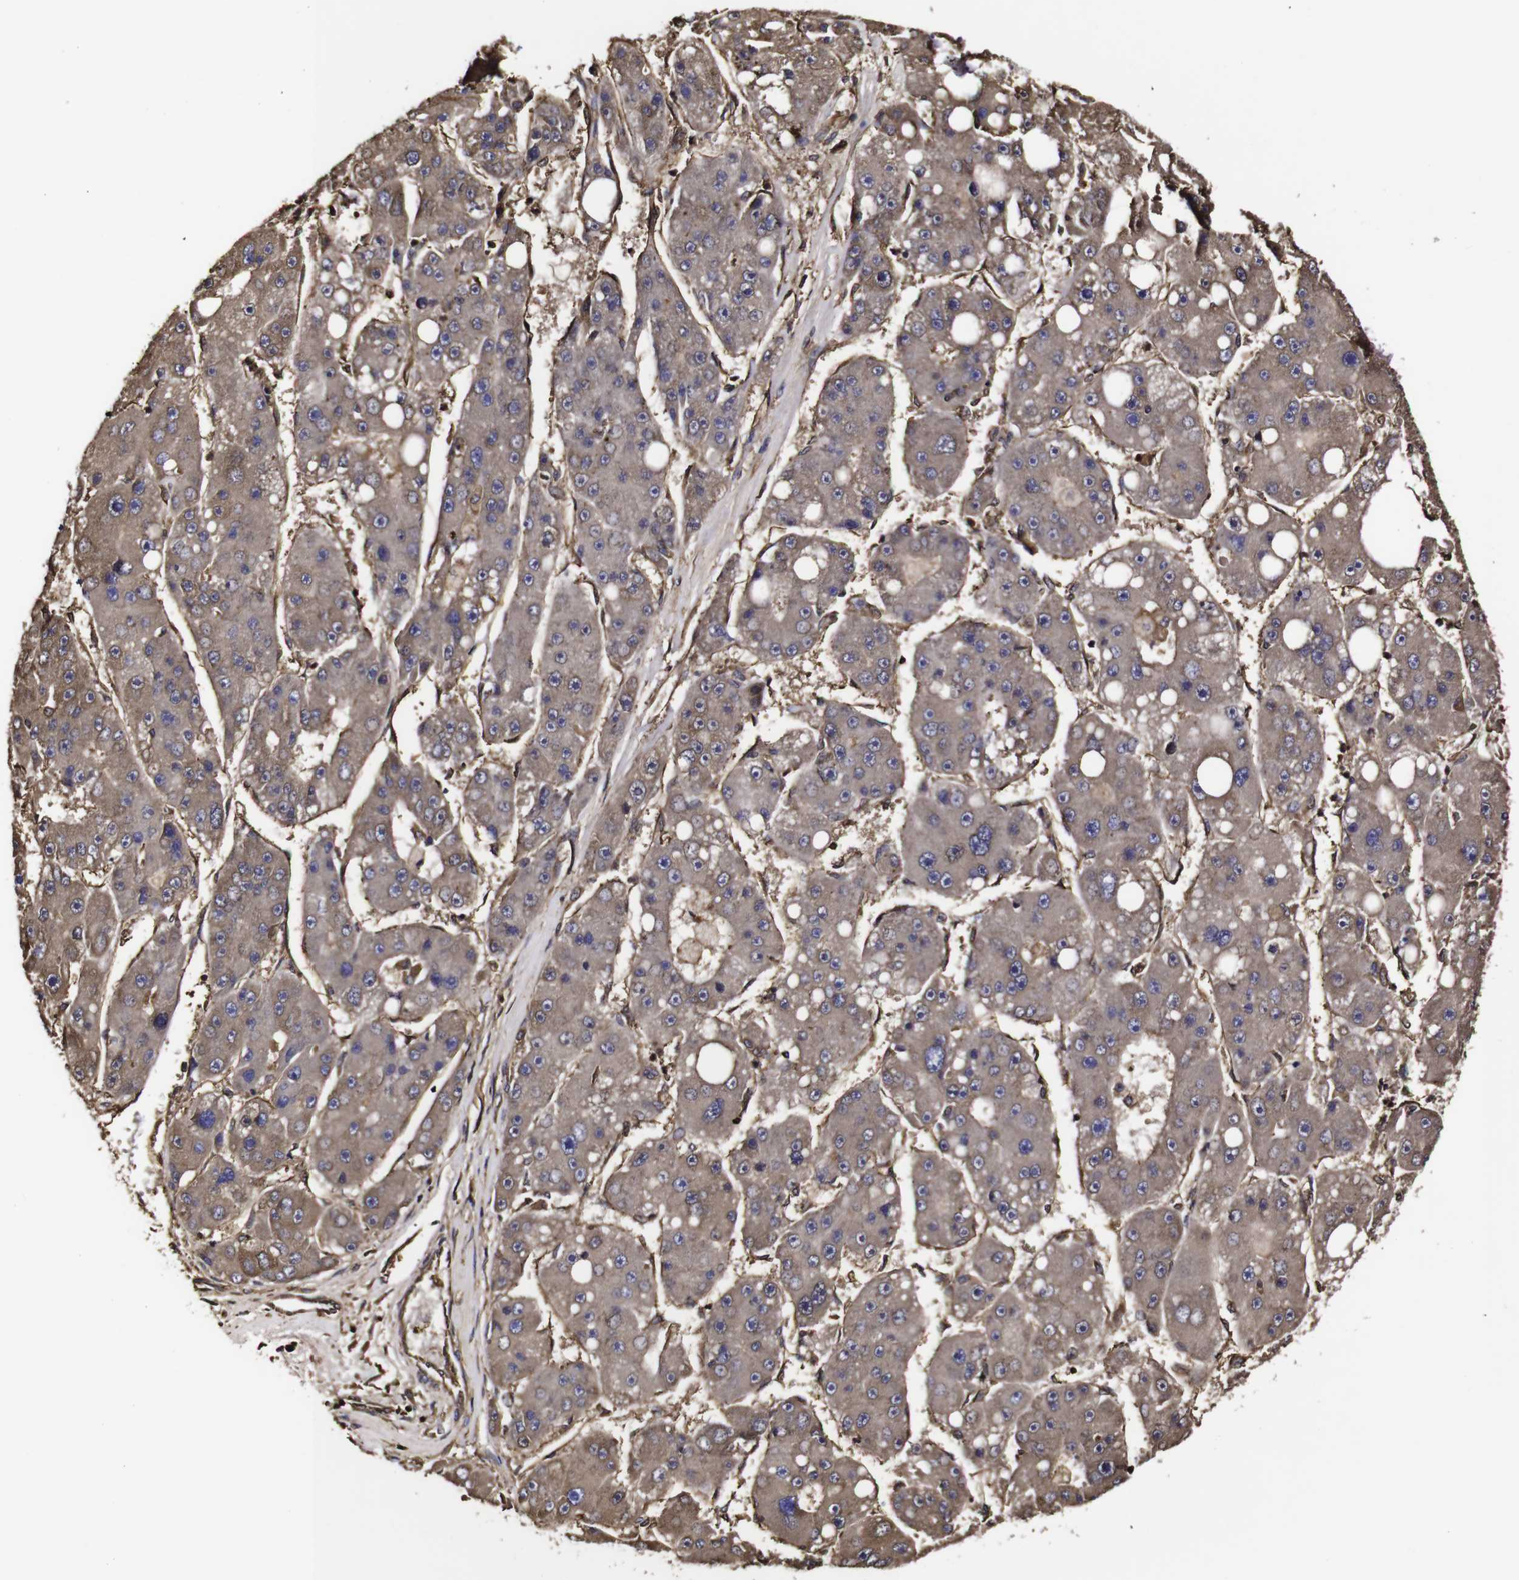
{"staining": {"intensity": "moderate", "quantity": ">75%", "location": "cytoplasmic/membranous"}, "tissue": "liver cancer", "cell_type": "Tumor cells", "image_type": "cancer", "snomed": [{"axis": "morphology", "description": "Carcinoma, Hepatocellular, NOS"}, {"axis": "topography", "description": "Liver"}], "caption": "This photomicrograph shows liver cancer stained with IHC to label a protein in brown. The cytoplasmic/membranous of tumor cells show moderate positivity for the protein. Nuclei are counter-stained blue.", "gene": "MSN", "patient": {"sex": "female", "age": 61}}